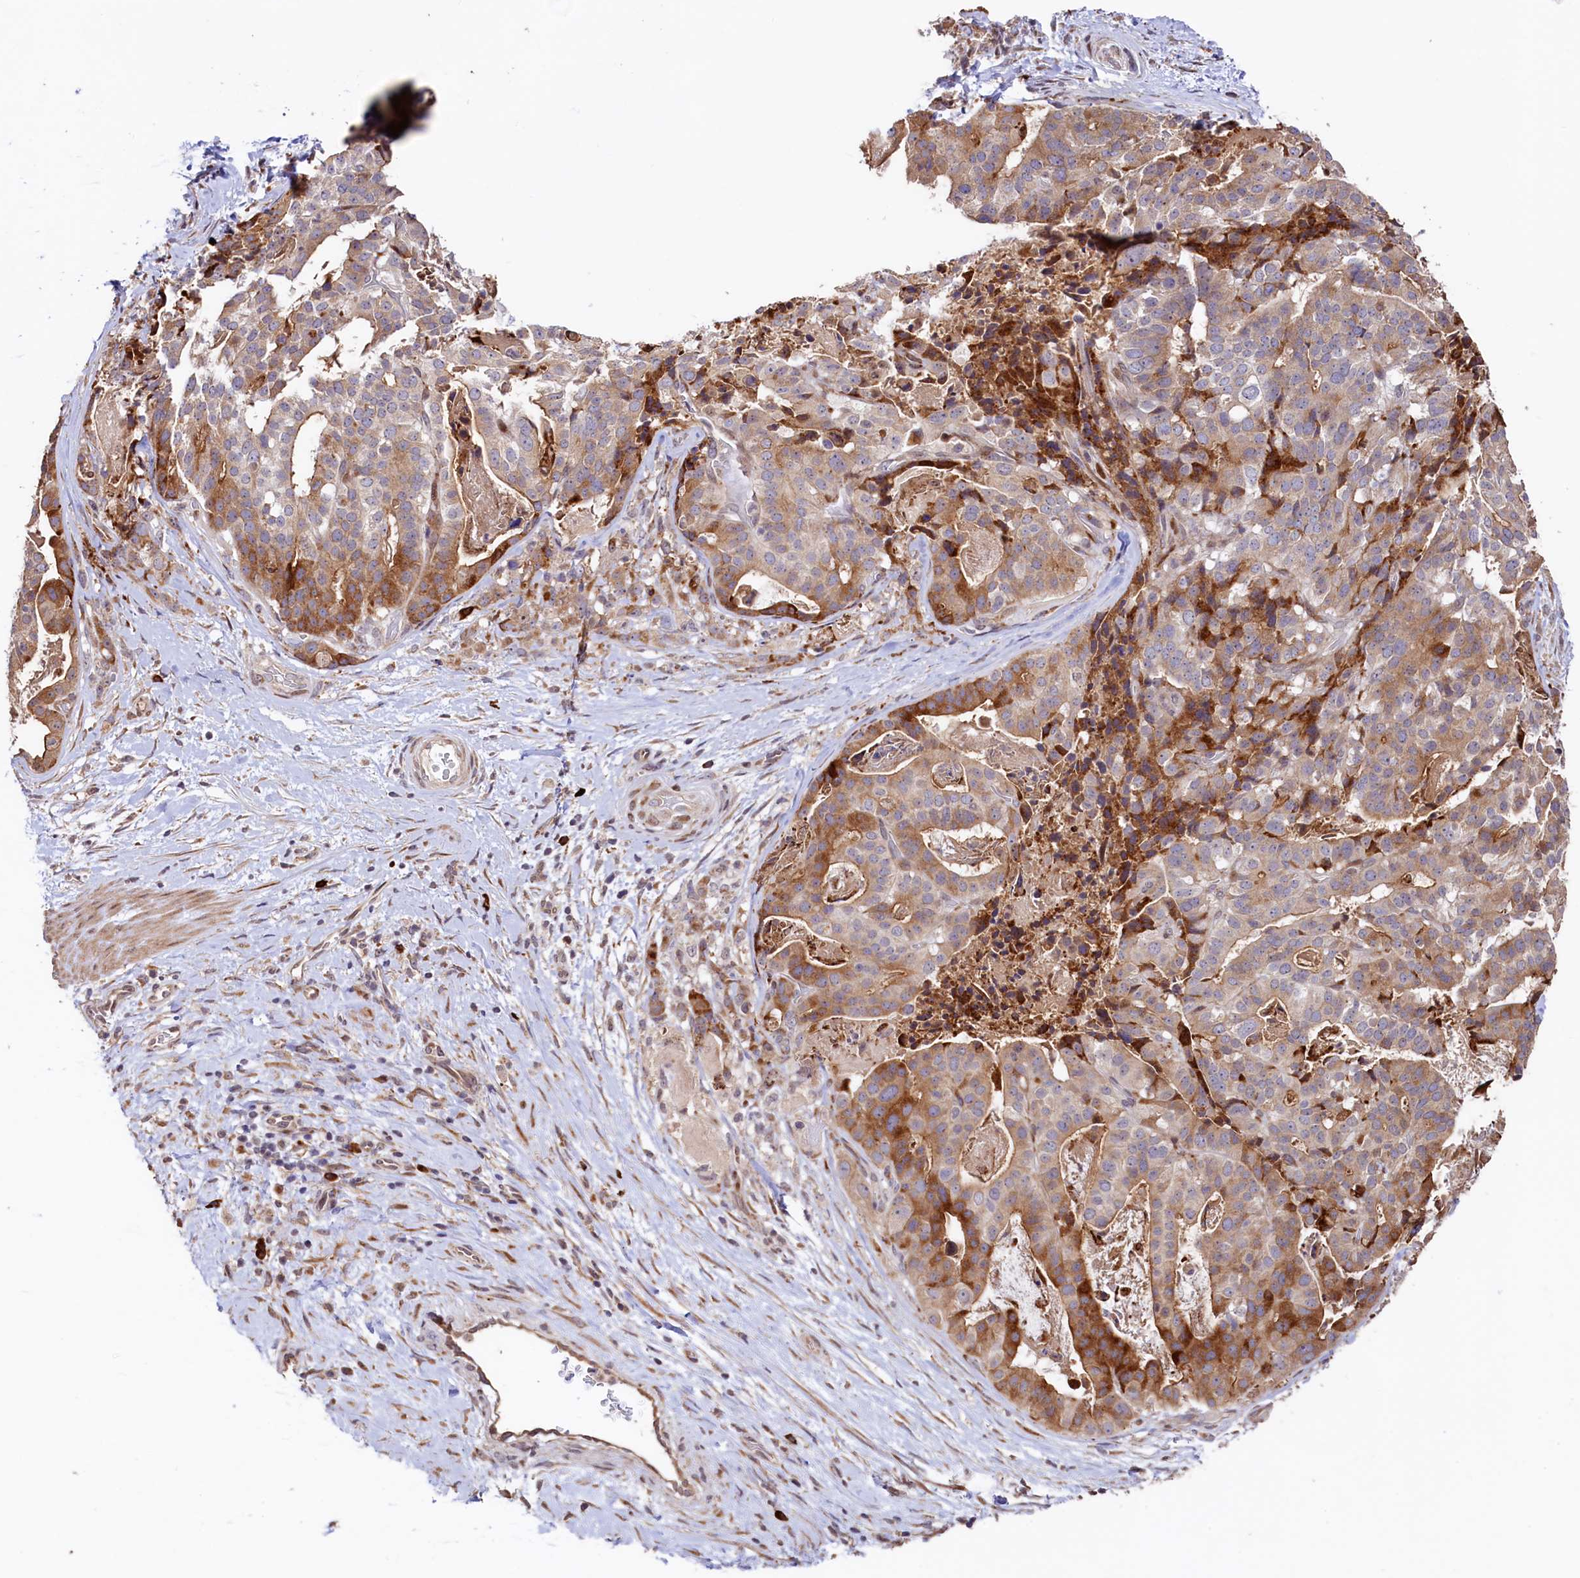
{"staining": {"intensity": "moderate", "quantity": "25%-75%", "location": "cytoplasmic/membranous"}, "tissue": "stomach cancer", "cell_type": "Tumor cells", "image_type": "cancer", "snomed": [{"axis": "morphology", "description": "Adenocarcinoma, NOS"}, {"axis": "topography", "description": "Stomach"}], "caption": "Protein analysis of stomach adenocarcinoma tissue displays moderate cytoplasmic/membranous expression in about 25%-75% of tumor cells.", "gene": "C5orf15", "patient": {"sex": "male", "age": 48}}